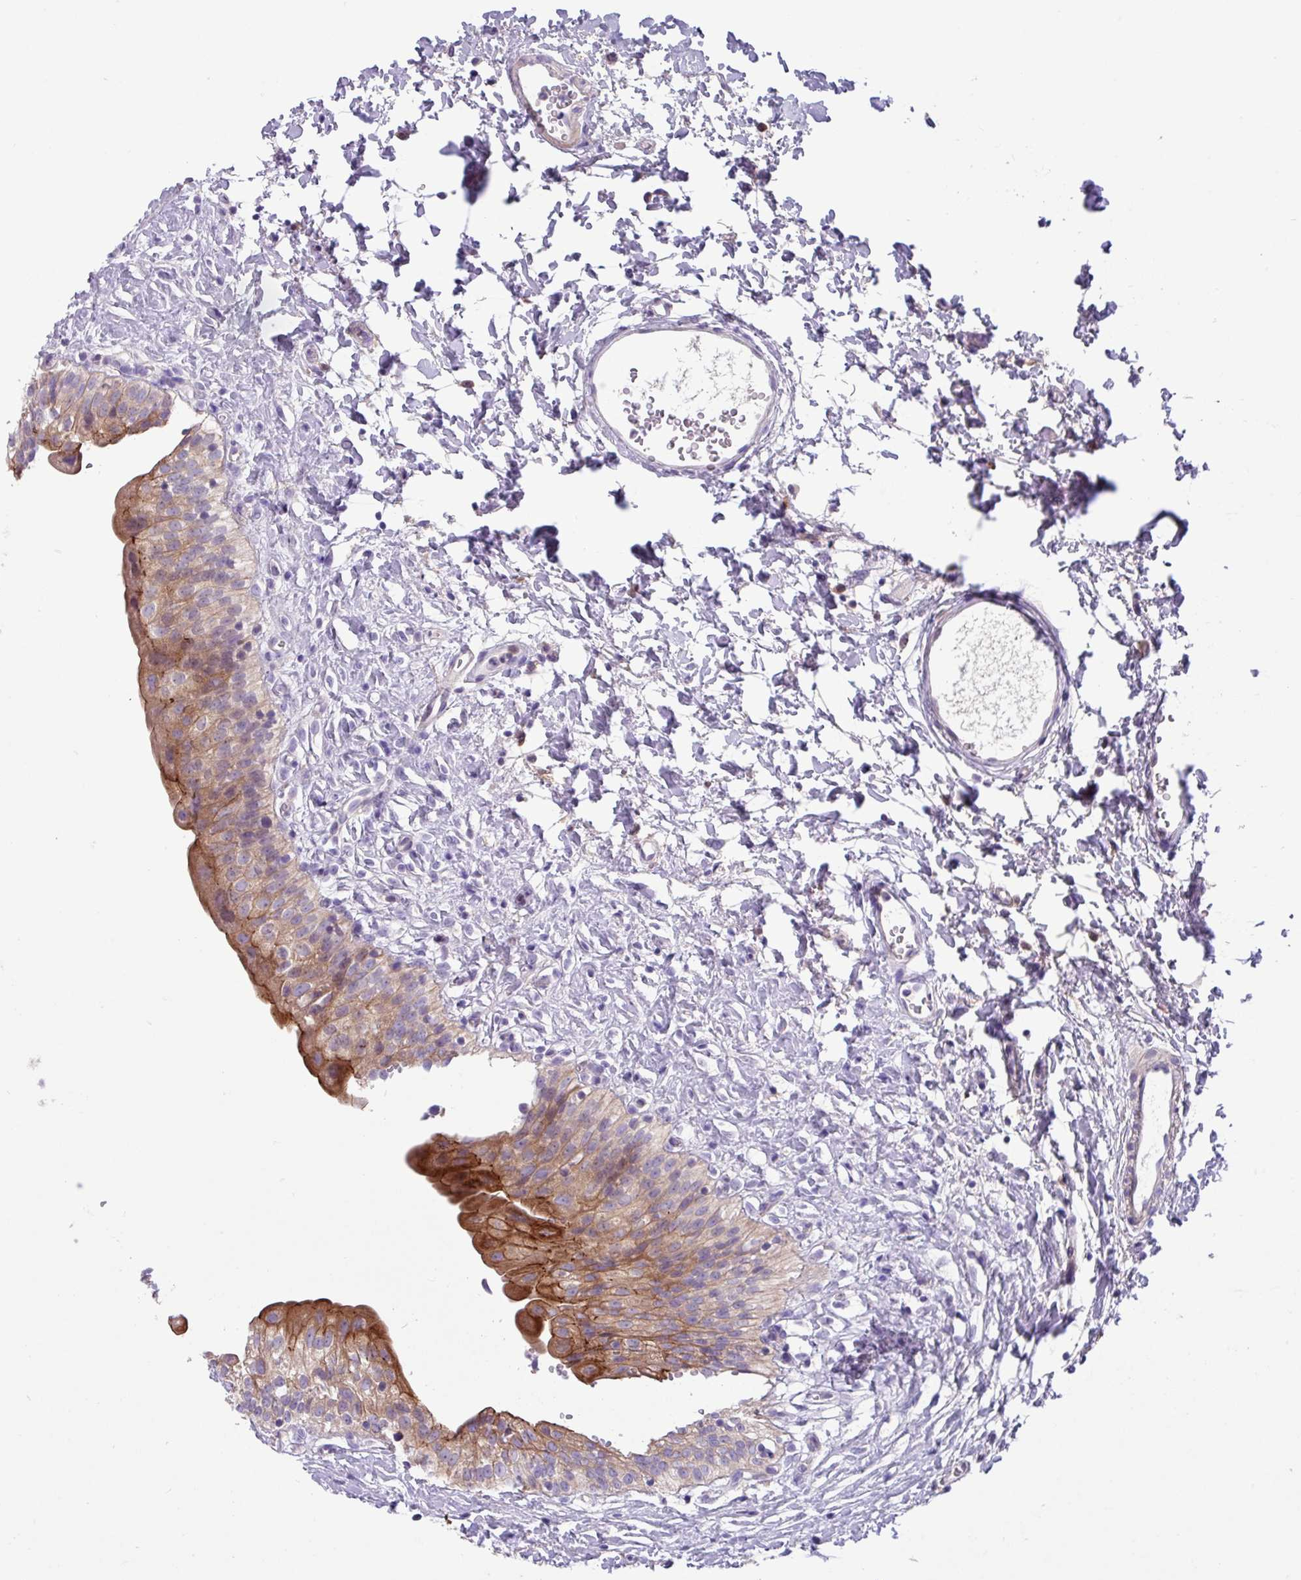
{"staining": {"intensity": "moderate", "quantity": "25%-75%", "location": "cytoplasmic/membranous"}, "tissue": "urinary bladder", "cell_type": "Urothelial cells", "image_type": "normal", "snomed": [{"axis": "morphology", "description": "Normal tissue, NOS"}, {"axis": "topography", "description": "Urinary bladder"}], "caption": "Moderate cytoplasmic/membranous staining is identified in approximately 25%-75% of urothelial cells in benign urinary bladder. (brown staining indicates protein expression, while blue staining denotes nuclei).", "gene": "IQCJ", "patient": {"sex": "male", "age": 51}}